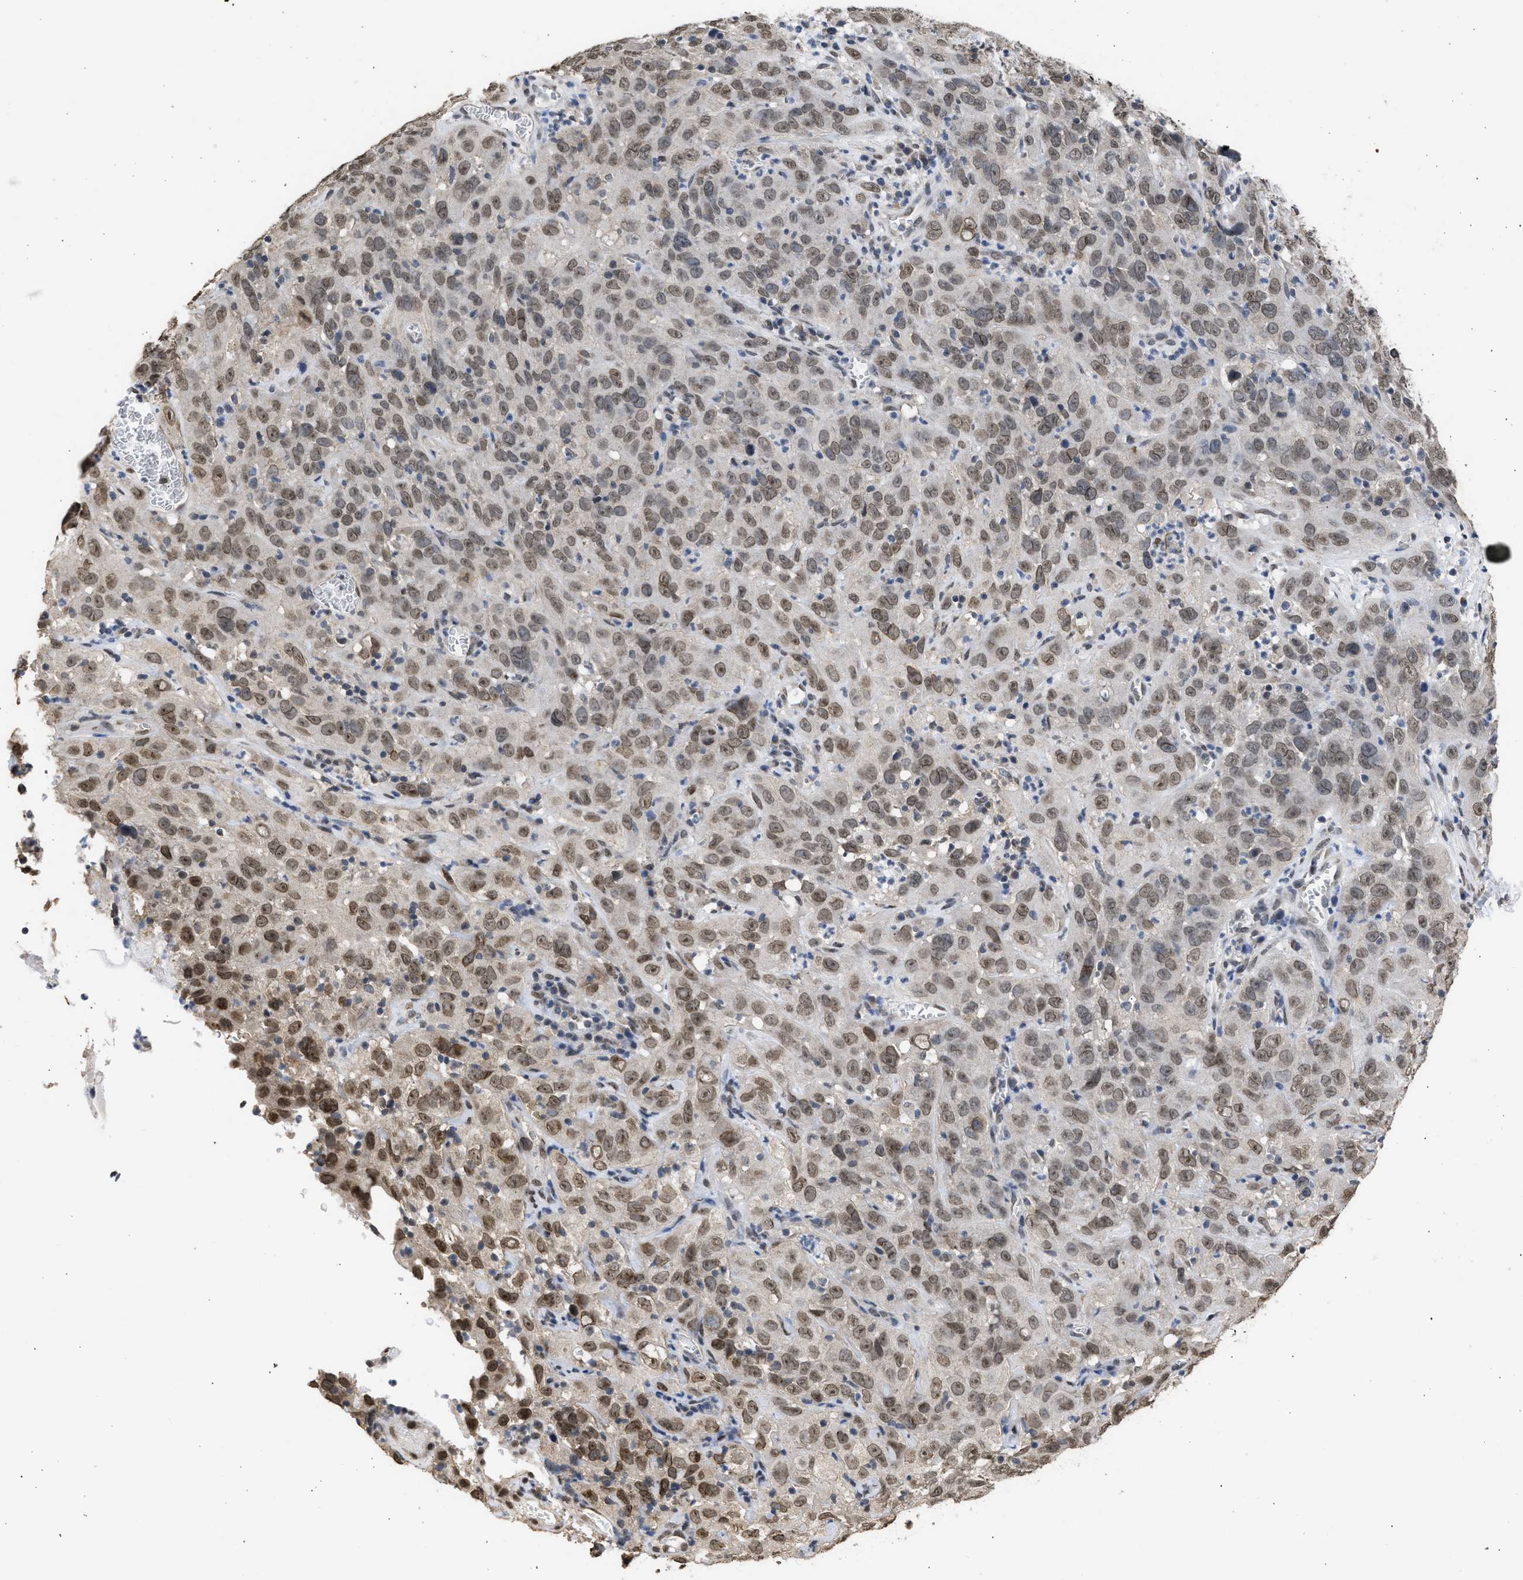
{"staining": {"intensity": "moderate", "quantity": "25%-75%", "location": "cytoplasmic/membranous,nuclear"}, "tissue": "cervical cancer", "cell_type": "Tumor cells", "image_type": "cancer", "snomed": [{"axis": "morphology", "description": "Squamous cell carcinoma, NOS"}, {"axis": "topography", "description": "Cervix"}], "caption": "IHC of cervical cancer (squamous cell carcinoma) shows medium levels of moderate cytoplasmic/membranous and nuclear positivity in about 25%-75% of tumor cells. The protein of interest is shown in brown color, while the nuclei are stained blue.", "gene": "NUP35", "patient": {"sex": "female", "age": 32}}